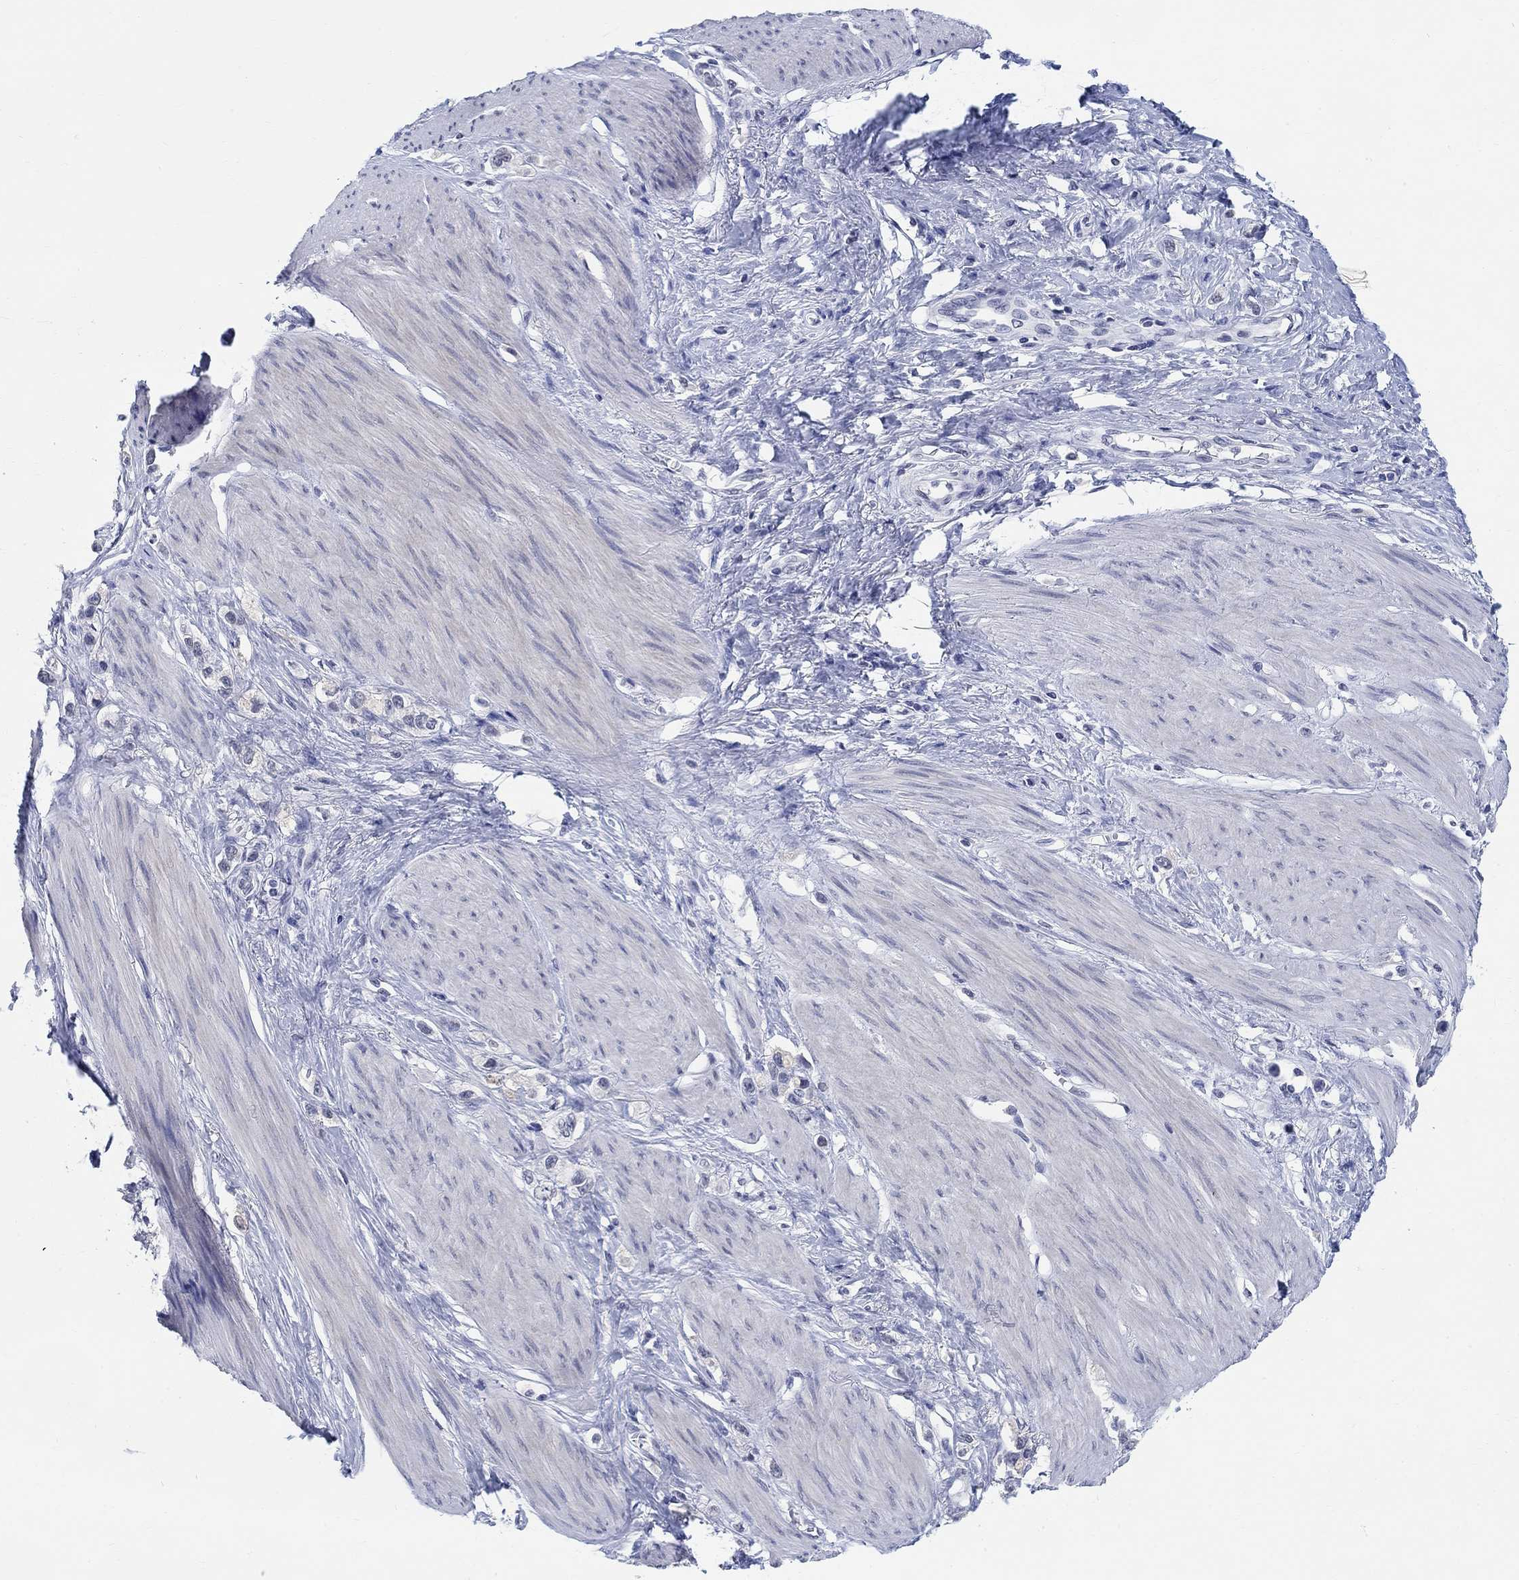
{"staining": {"intensity": "negative", "quantity": "none", "location": "none"}, "tissue": "stomach cancer", "cell_type": "Tumor cells", "image_type": "cancer", "snomed": [{"axis": "morphology", "description": "Normal tissue, NOS"}, {"axis": "morphology", "description": "Adenocarcinoma, NOS"}, {"axis": "morphology", "description": "Adenocarcinoma, High grade"}, {"axis": "topography", "description": "Stomach, upper"}, {"axis": "topography", "description": "Stomach"}], "caption": "Stomach cancer (adenocarcinoma) stained for a protein using immunohistochemistry (IHC) demonstrates no expression tumor cells.", "gene": "ANKS1B", "patient": {"sex": "female", "age": 65}}